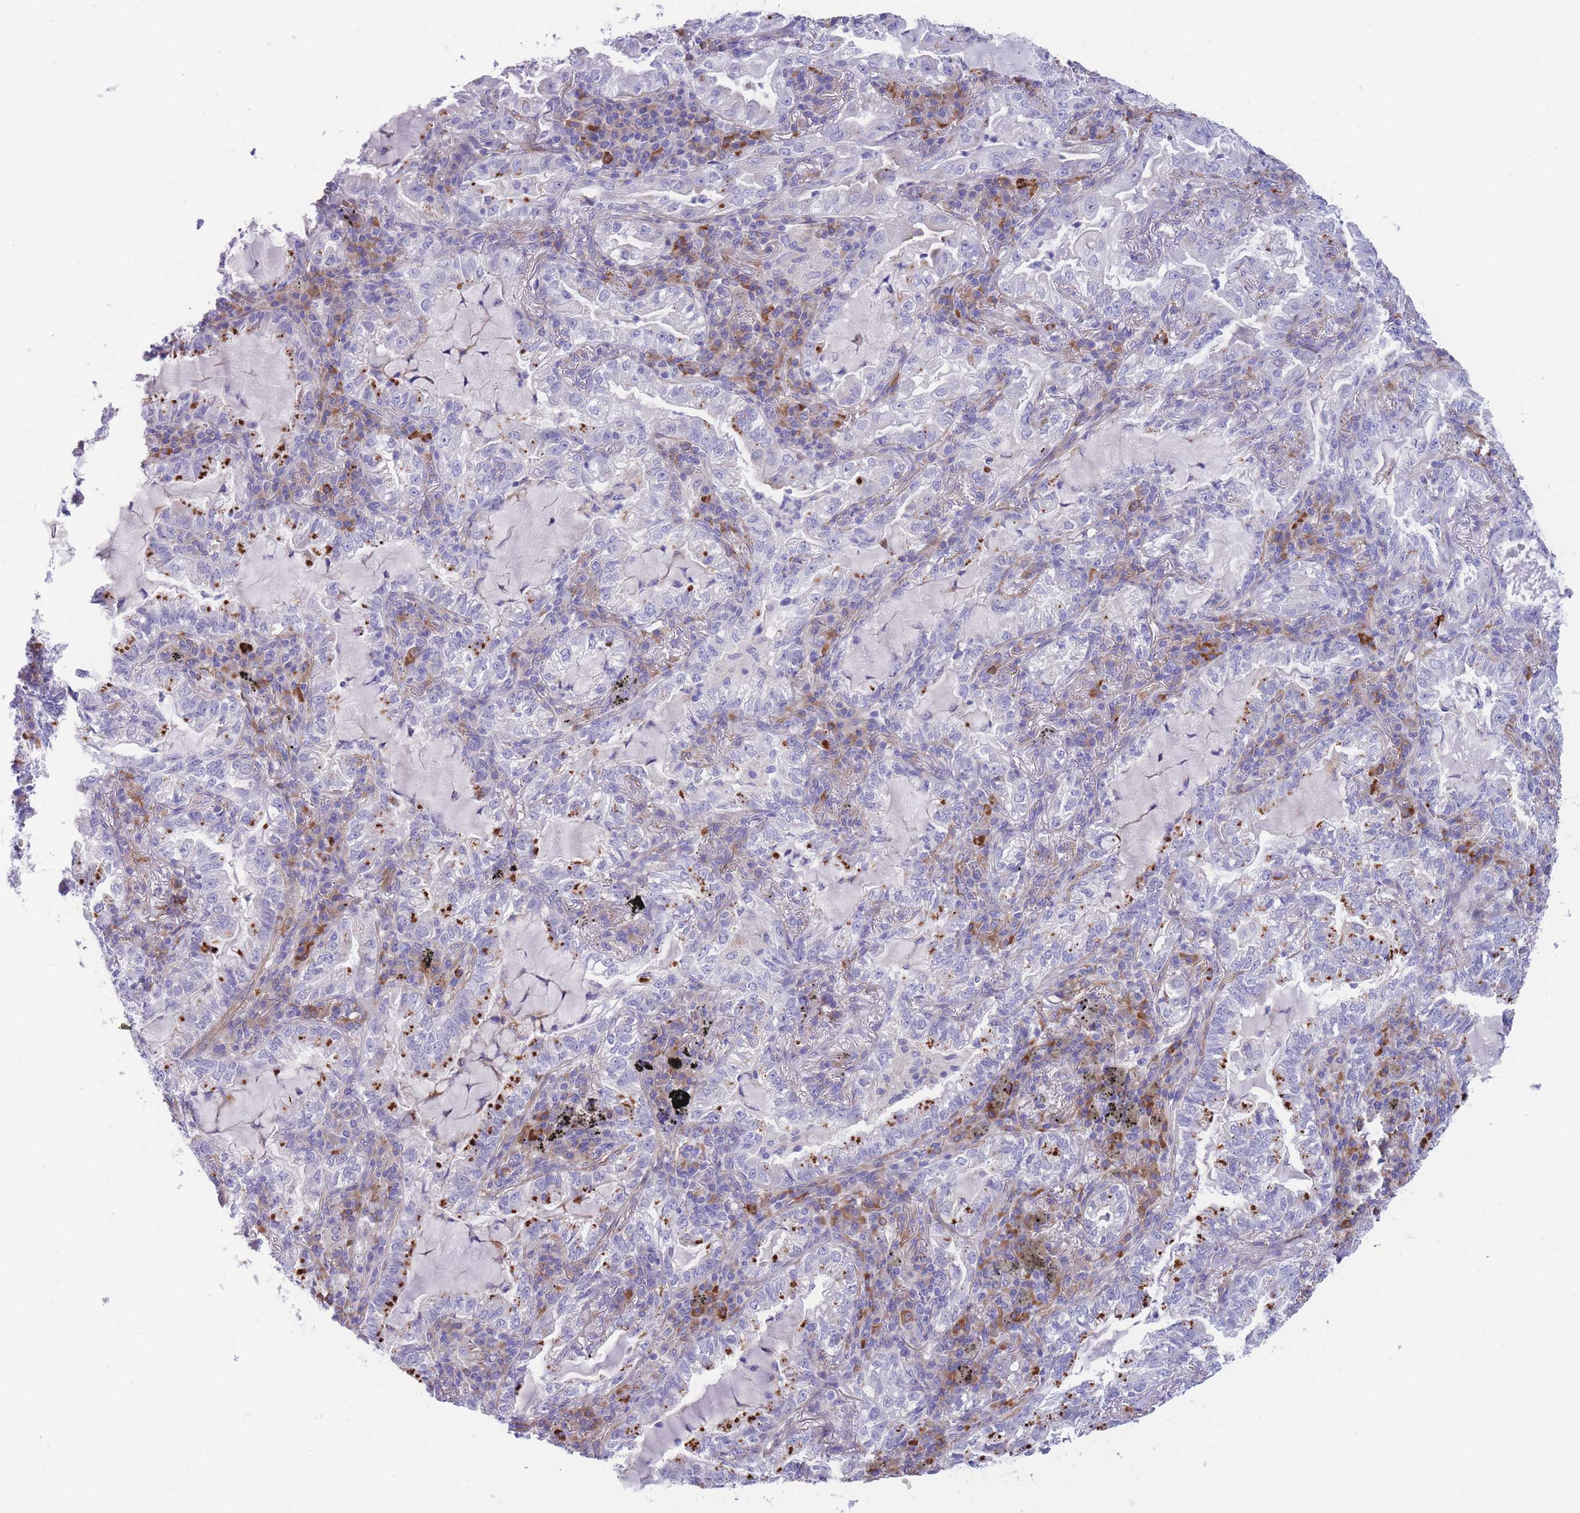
{"staining": {"intensity": "negative", "quantity": "none", "location": "none"}, "tissue": "lung cancer", "cell_type": "Tumor cells", "image_type": "cancer", "snomed": [{"axis": "morphology", "description": "Adenocarcinoma, NOS"}, {"axis": "topography", "description": "Lung"}], "caption": "Lung cancer (adenocarcinoma) stained for a protein using IHC shows no positivity tumor cells.", "gene": "DET1", "patient": {"sex": "female", "age": 73}}